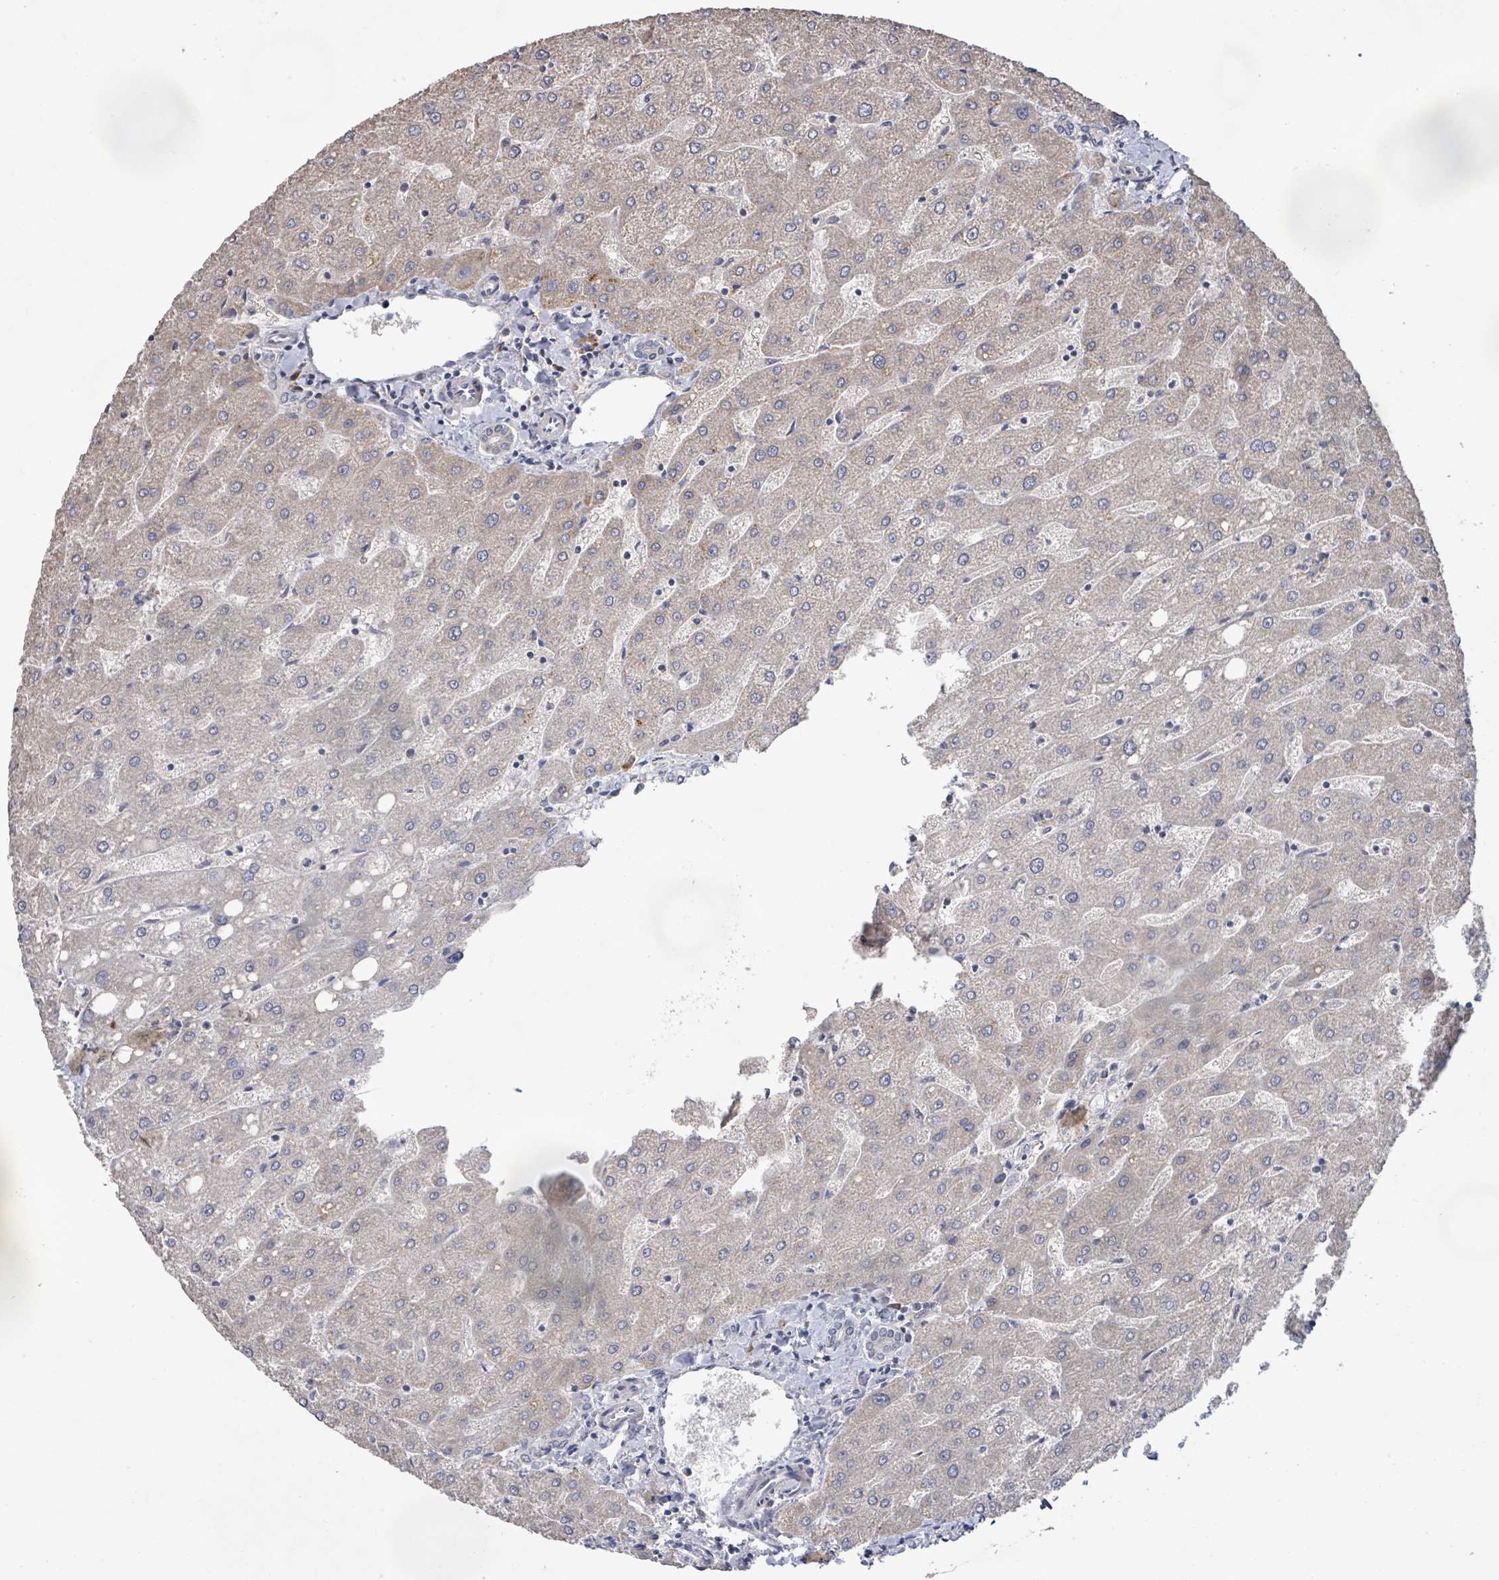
{"staining": {"intensity": "negative", "quantity": "none", "location": "none"}, "tissue": "liver", "cell_type": "Cholangiocytes", "image_type": "normal", "snomed": [{"axis": "morphology", "description": "Normal tissue, NOS"}, {"axis": "topography", "description": "Liver"}], "caption": "High magnification brightfield microscopy of benign liver stained with DAB (brown) and counterstained with hematoxylin (blue): cholangiocytes show no significant expression. (Brightfield microscopy of DAB (3,3'-diaminobenzidine) IHC at high magnification).", "gene": "KCNS2", "patient": {"sex": "male", "age": 67}}